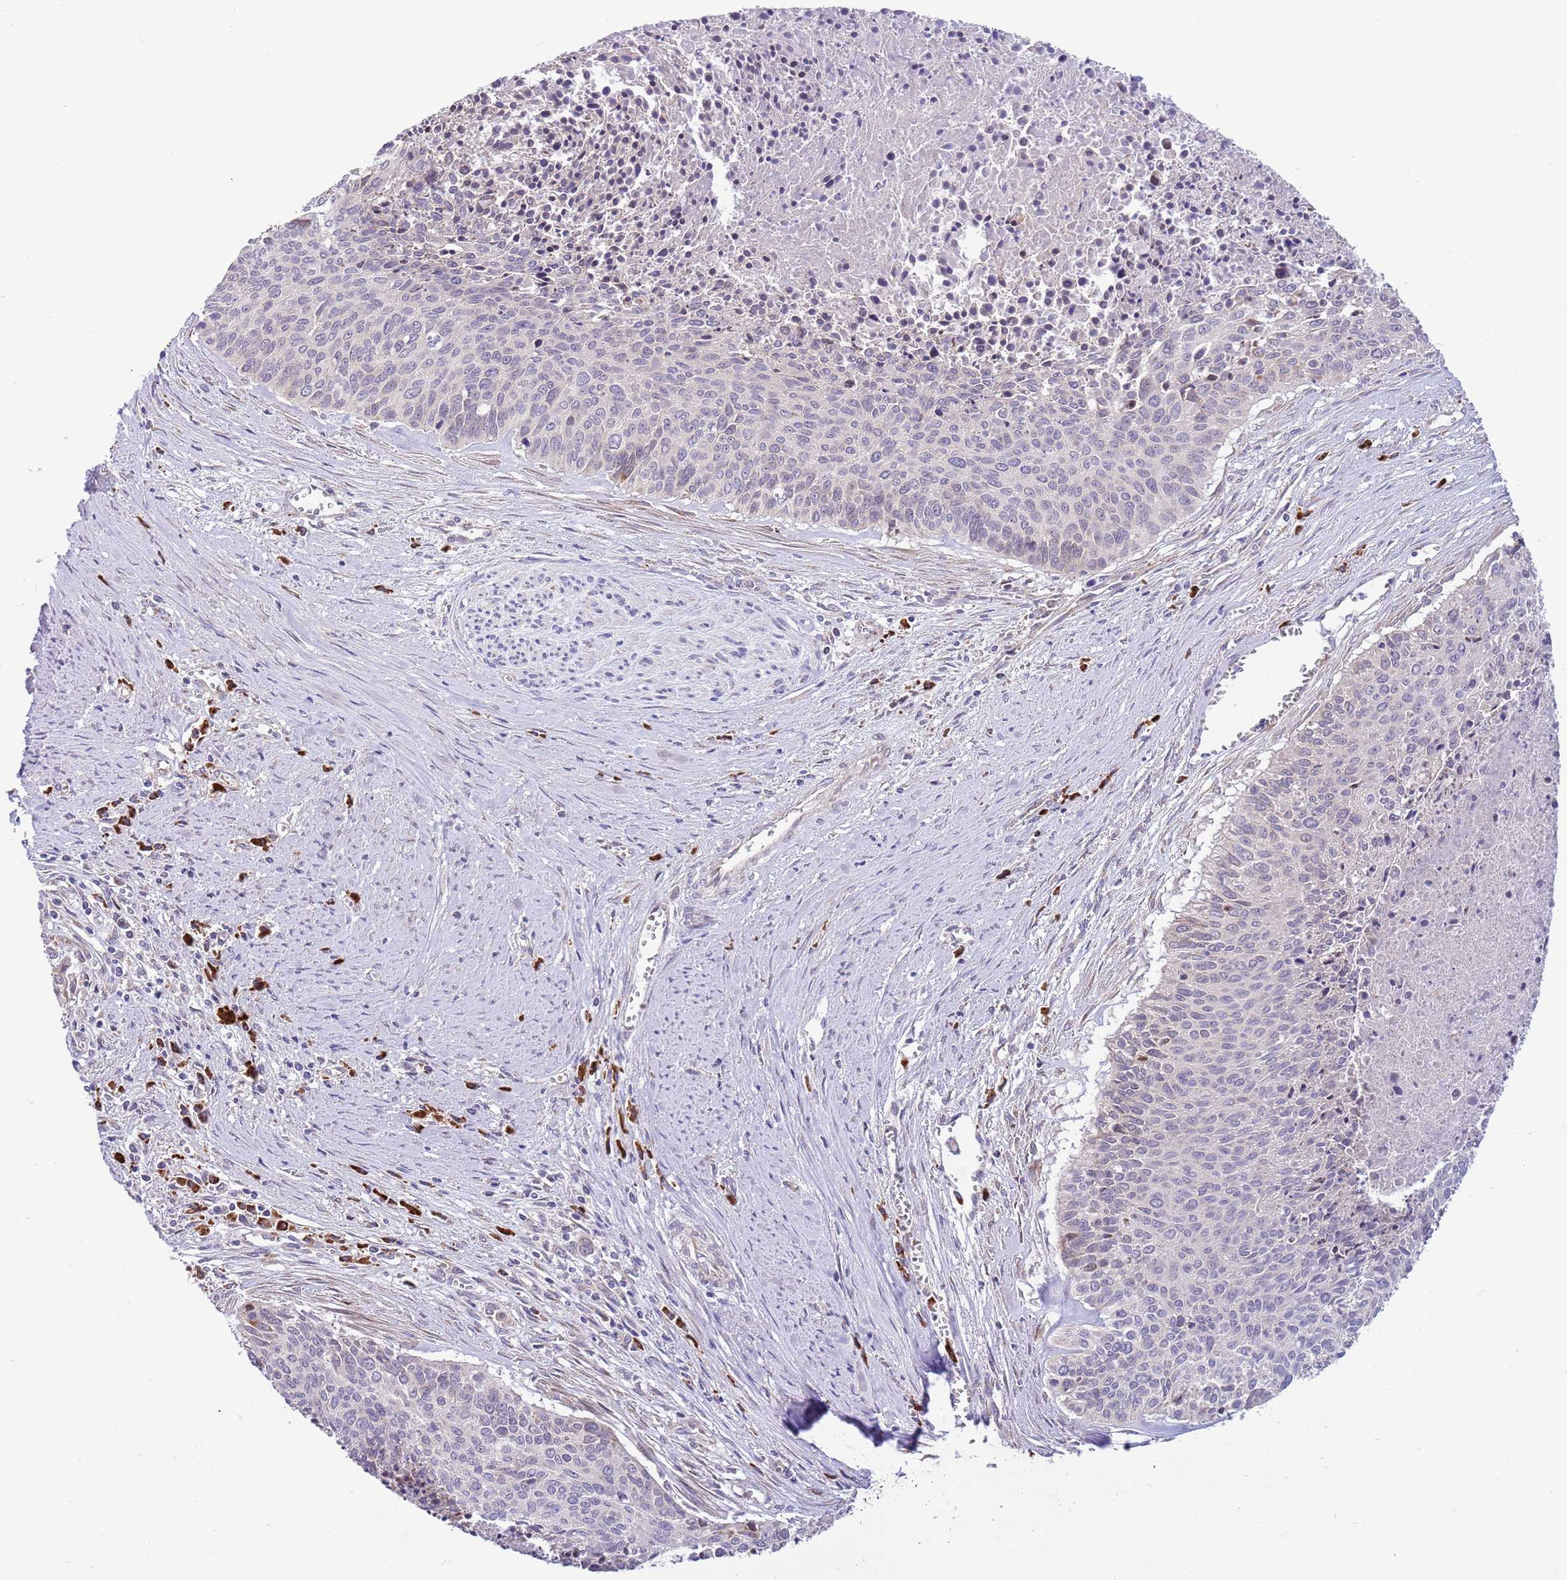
{"staining": {"intensity": "weak", "quantity": "<25%", "location": "cytoplasmic/membranous"}, "tissue": "cervical cancer", "cell_type": "Tumor cells", "image_type": "cancer", "snomed": [{"axis": "morphology", "description": "Squamous cell carcinoma, NOS"}, {"axis": "topography", "description": "Cervix"}], "caption": "High power microscopy image of an immunohistochemistry (IHC) micrograph of squamous cell carcinoma (cervical), revealing no significant expression in tumor cells. (DAB (3,3'-diaminobenzidine) immunohistochemistry (IHC) with hematoxylin counter stain).", "gene": "DAND5", "patient": {"sex": "female", "age": 55}}